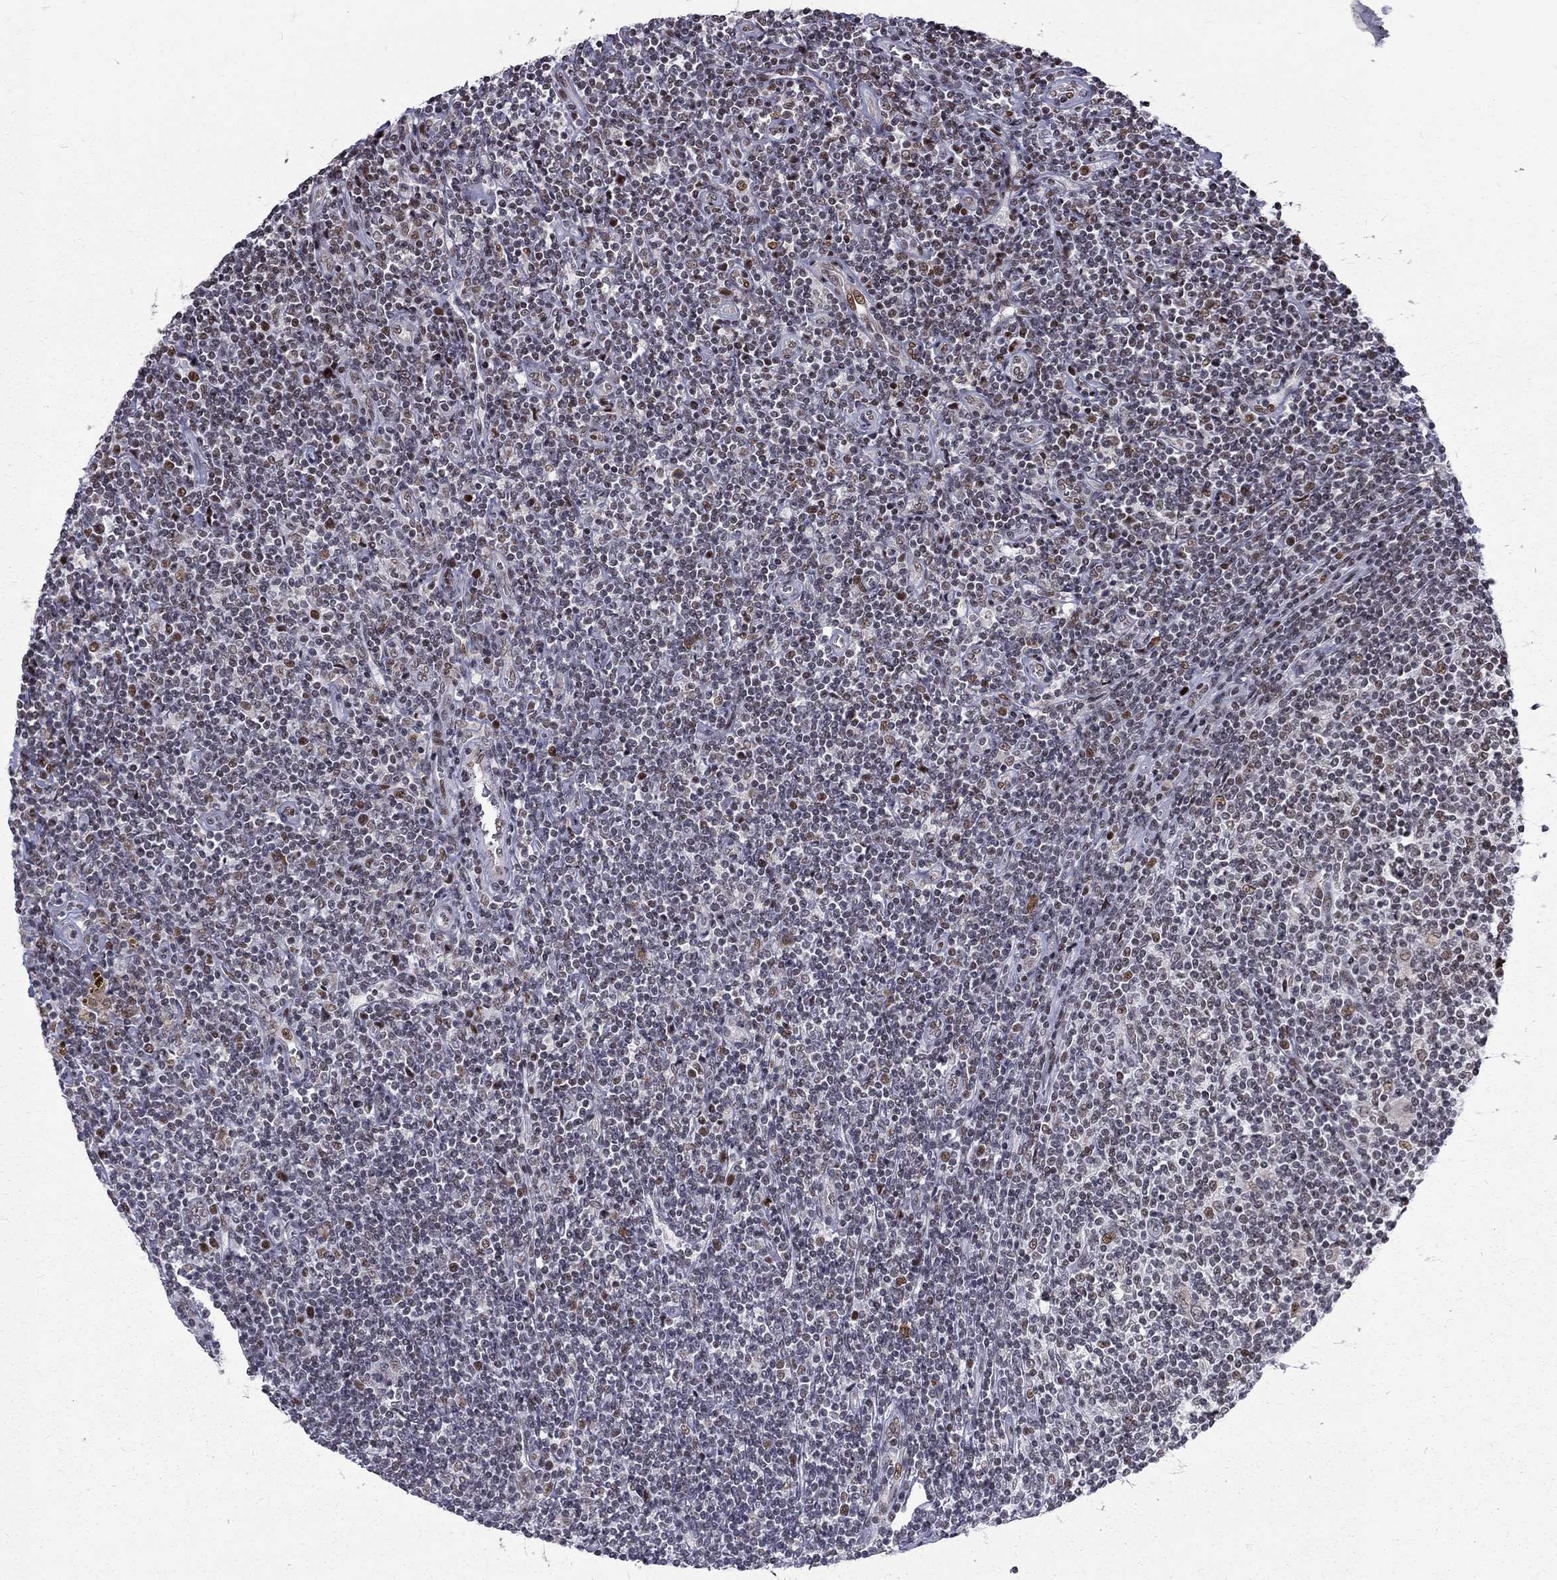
{"staining": {"intensity": "moderate", "quantity": "<25%", "location": "nuclear"}, "tissue": "lymphoma", "cell_type": "Tumor cells", "image_type": "cancer", "snomed": [{"axis": "morphology", "description": "Hodgkin's disease, NOS"}, {"axis": "topography", "description": "Lymph node"}], "caption": "Immunohistochemistry micrograph of neoplastic tissue: human lymphoma stained using immunohistochemistry displays low levels of moderate protein expression localized specifically in the nuclear of tumor cells, appearing as a nuclear brown color.", "gene": "TCEAL1", "patient": {"sex": "male", "age": 40}}